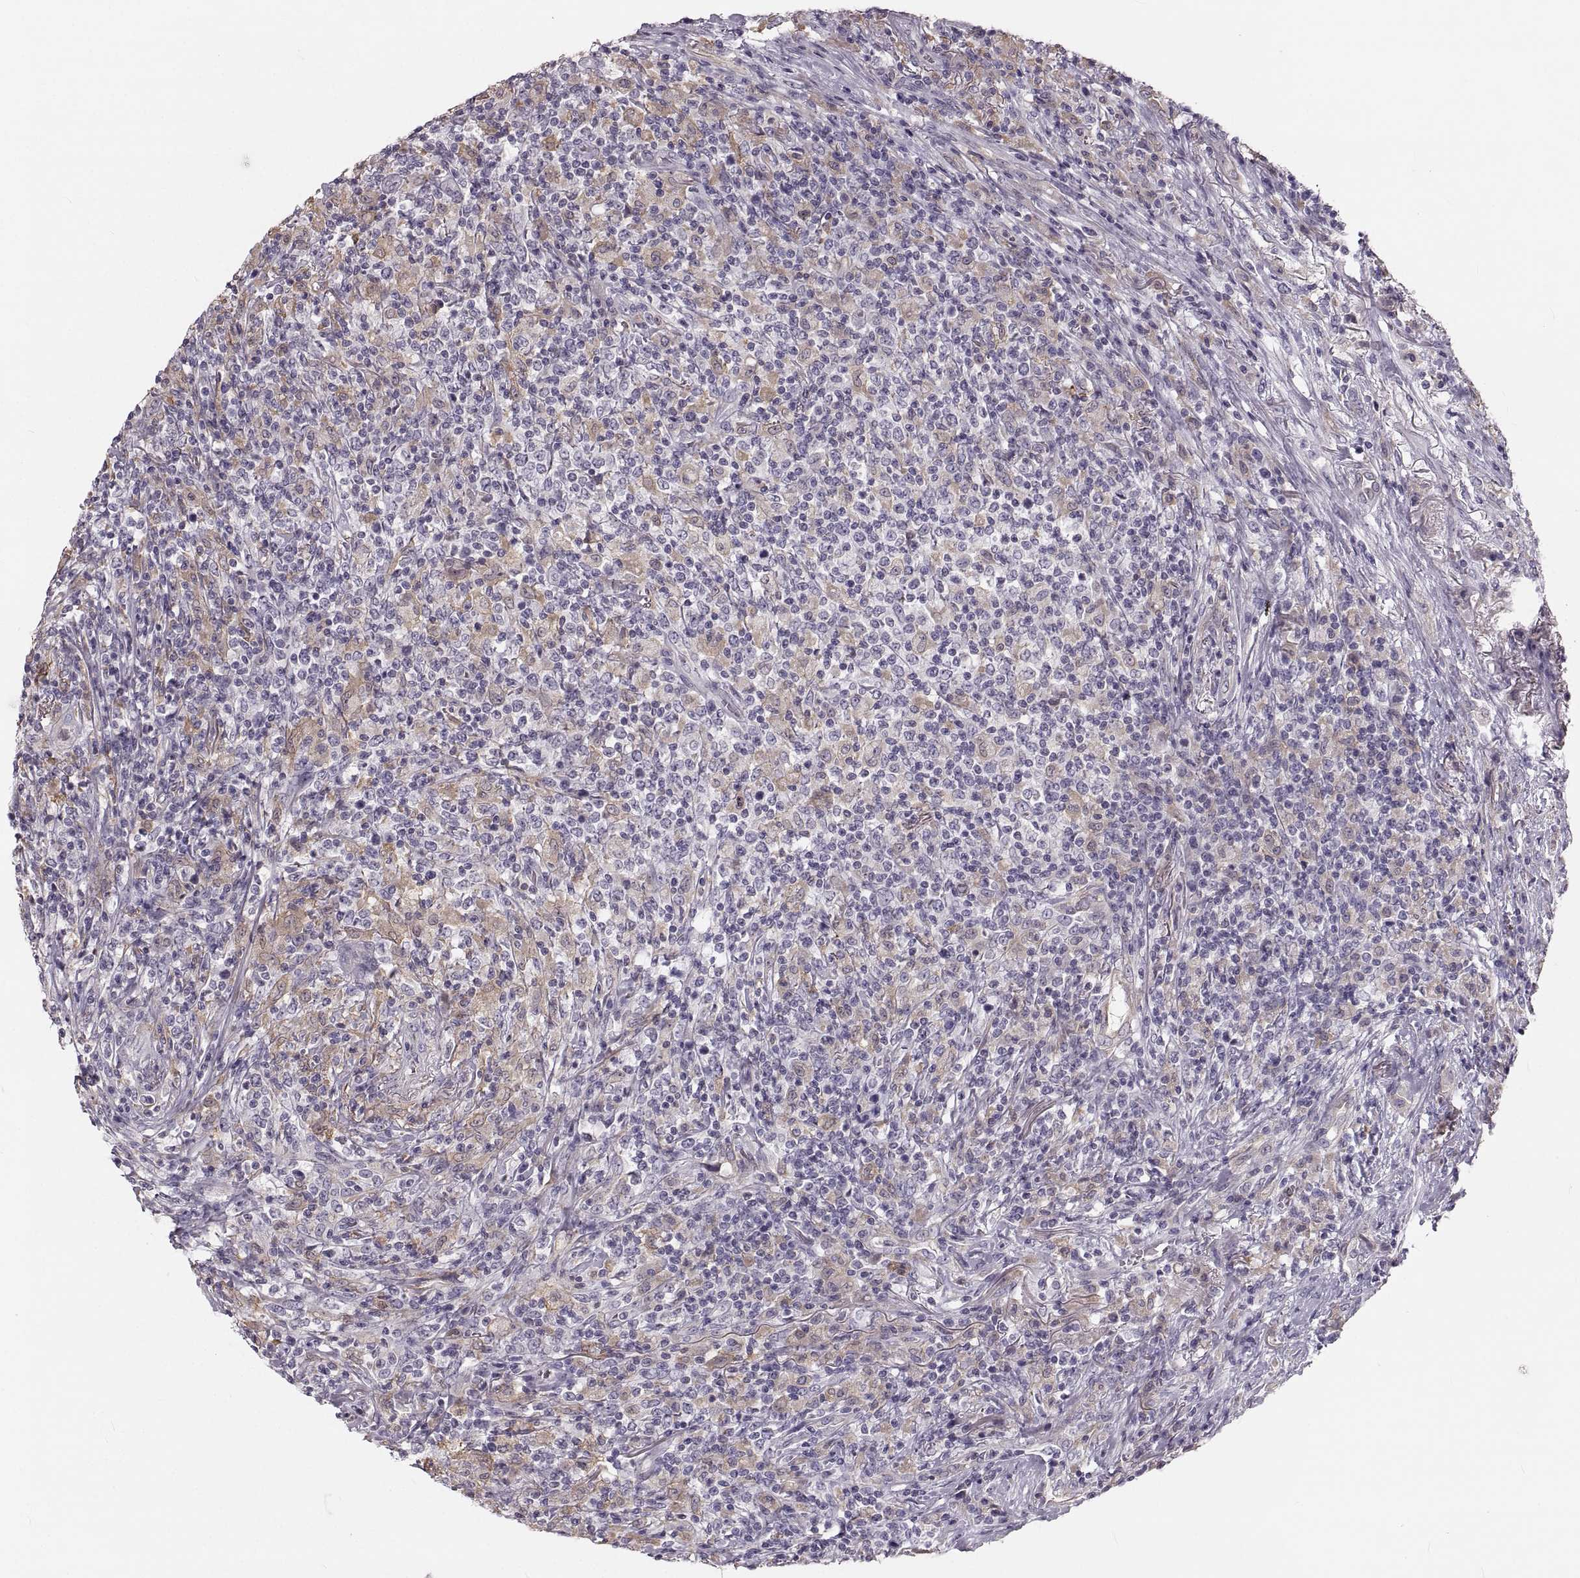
{"staining": {"intensity": "negative", "quantity": "none", "location": "none"}, "tissue": "lymphoma", "cell_type": "Tumor cells", "image_type": "cancer", "snomed": [{"axis": "morphology", "description": "Malignant lymphoma, non-Hodgkin's type, High grade"}, {"axis": "topography", "description": "Lung"}], "caption": "Lymphoma was stained to show a protein in brown. There is no significant expression in tumor cells.", "gene": "RUNDC3A", "patient": {"sex": "male", "age": 79}}